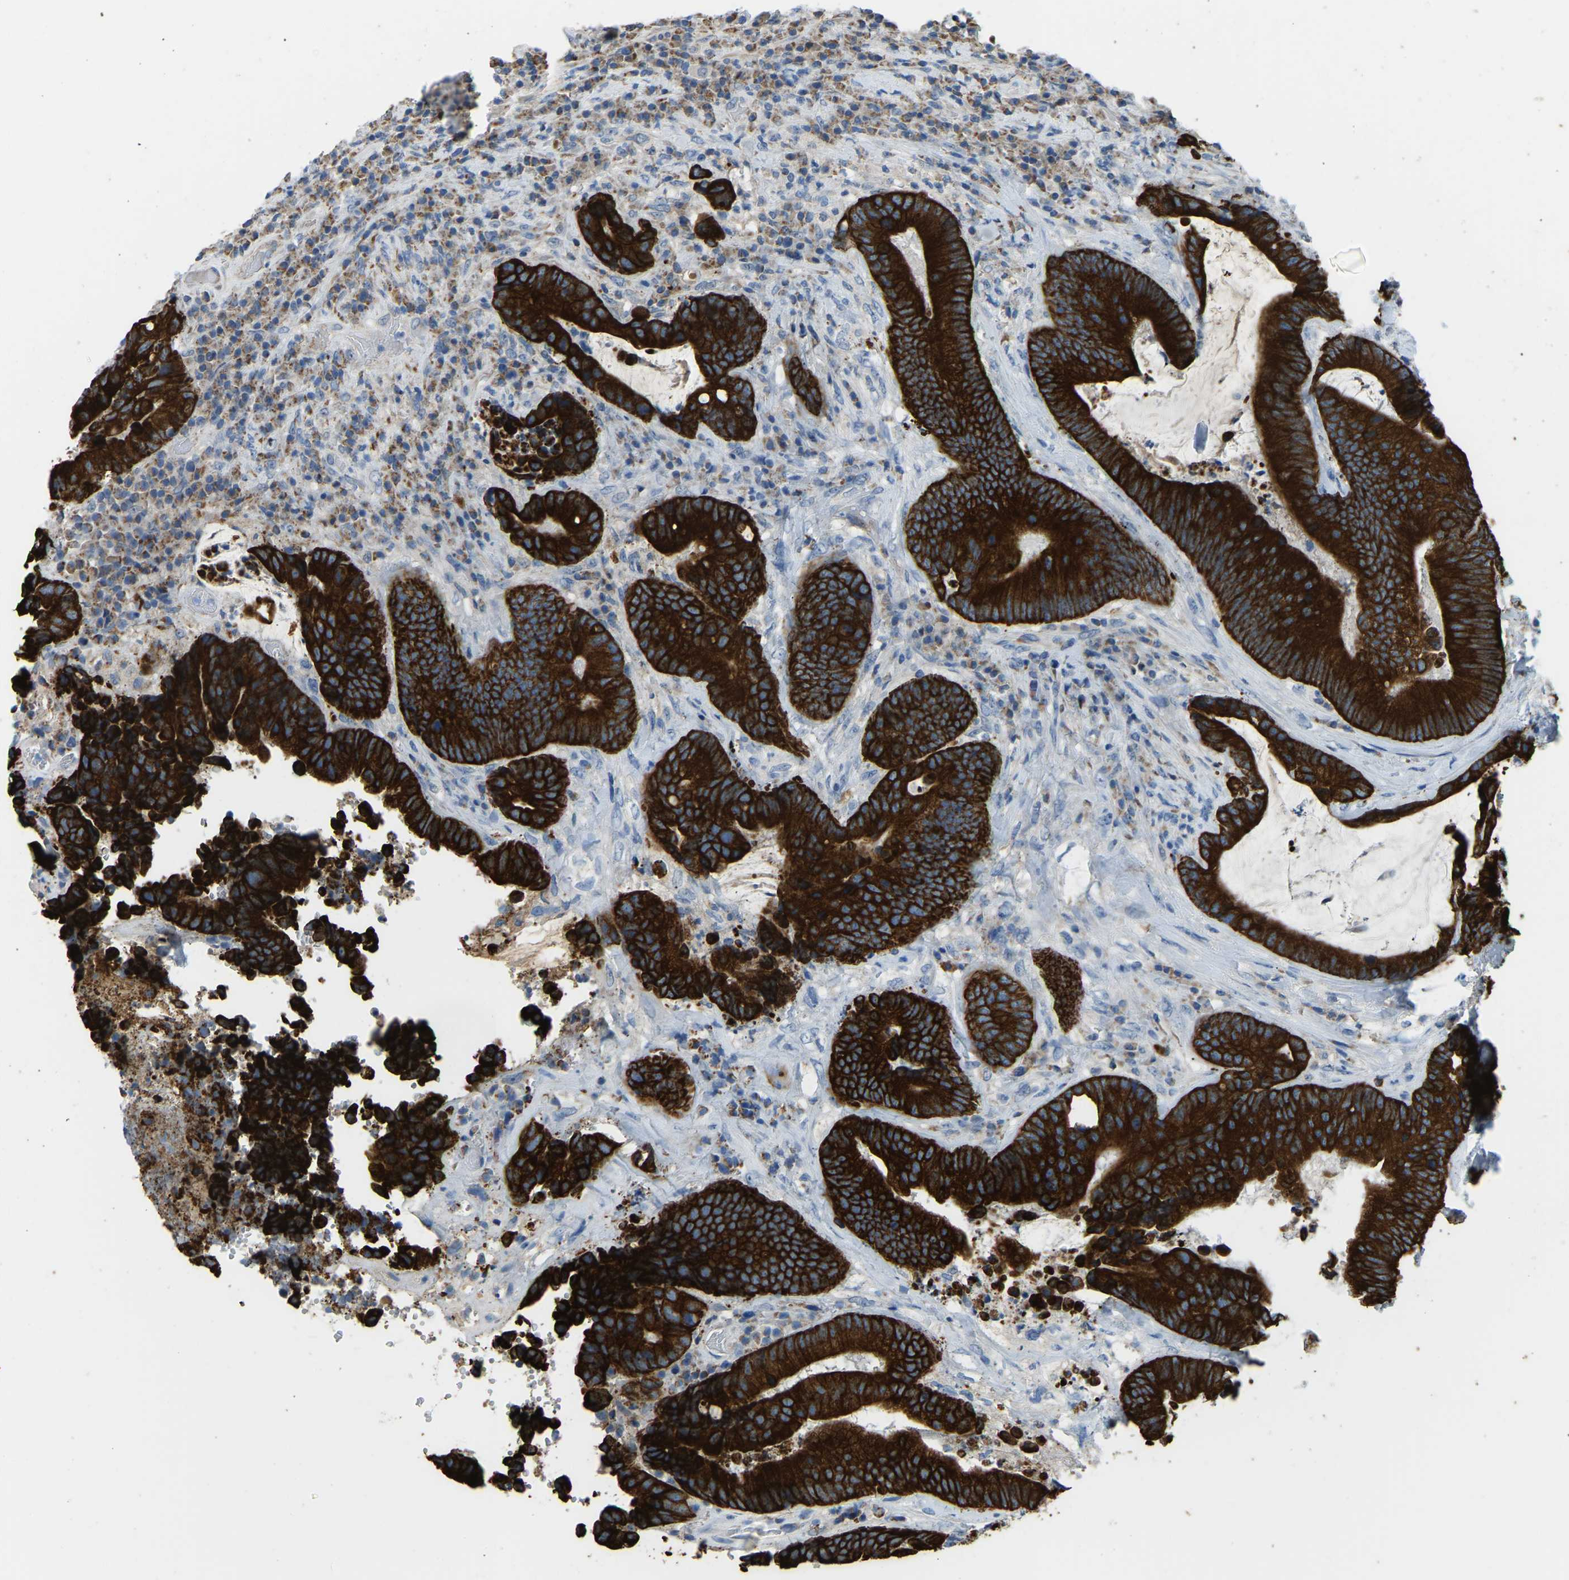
{"staining": {"intensity": "strong", "quantity": ">75%", "location": "cytoplasmic/membranous"}, "tissue": "colorectal cancer", "cell_type": "Tumor cells", "image_type": "cancer", "snomed": [{"axis": "morphology", "description": "Adenocarcinoma, NOS"}, {"axis": "topography", "description": "Rectum"}], "caption": "This is an image of immunohistochemistry staining of adenocarcinoma (colorectal), which shows strong staining in the cytoplasmic/membranous of tumor cells.", "gene": "ZNF200", "patient": {"sex": "female", "age": 89}}